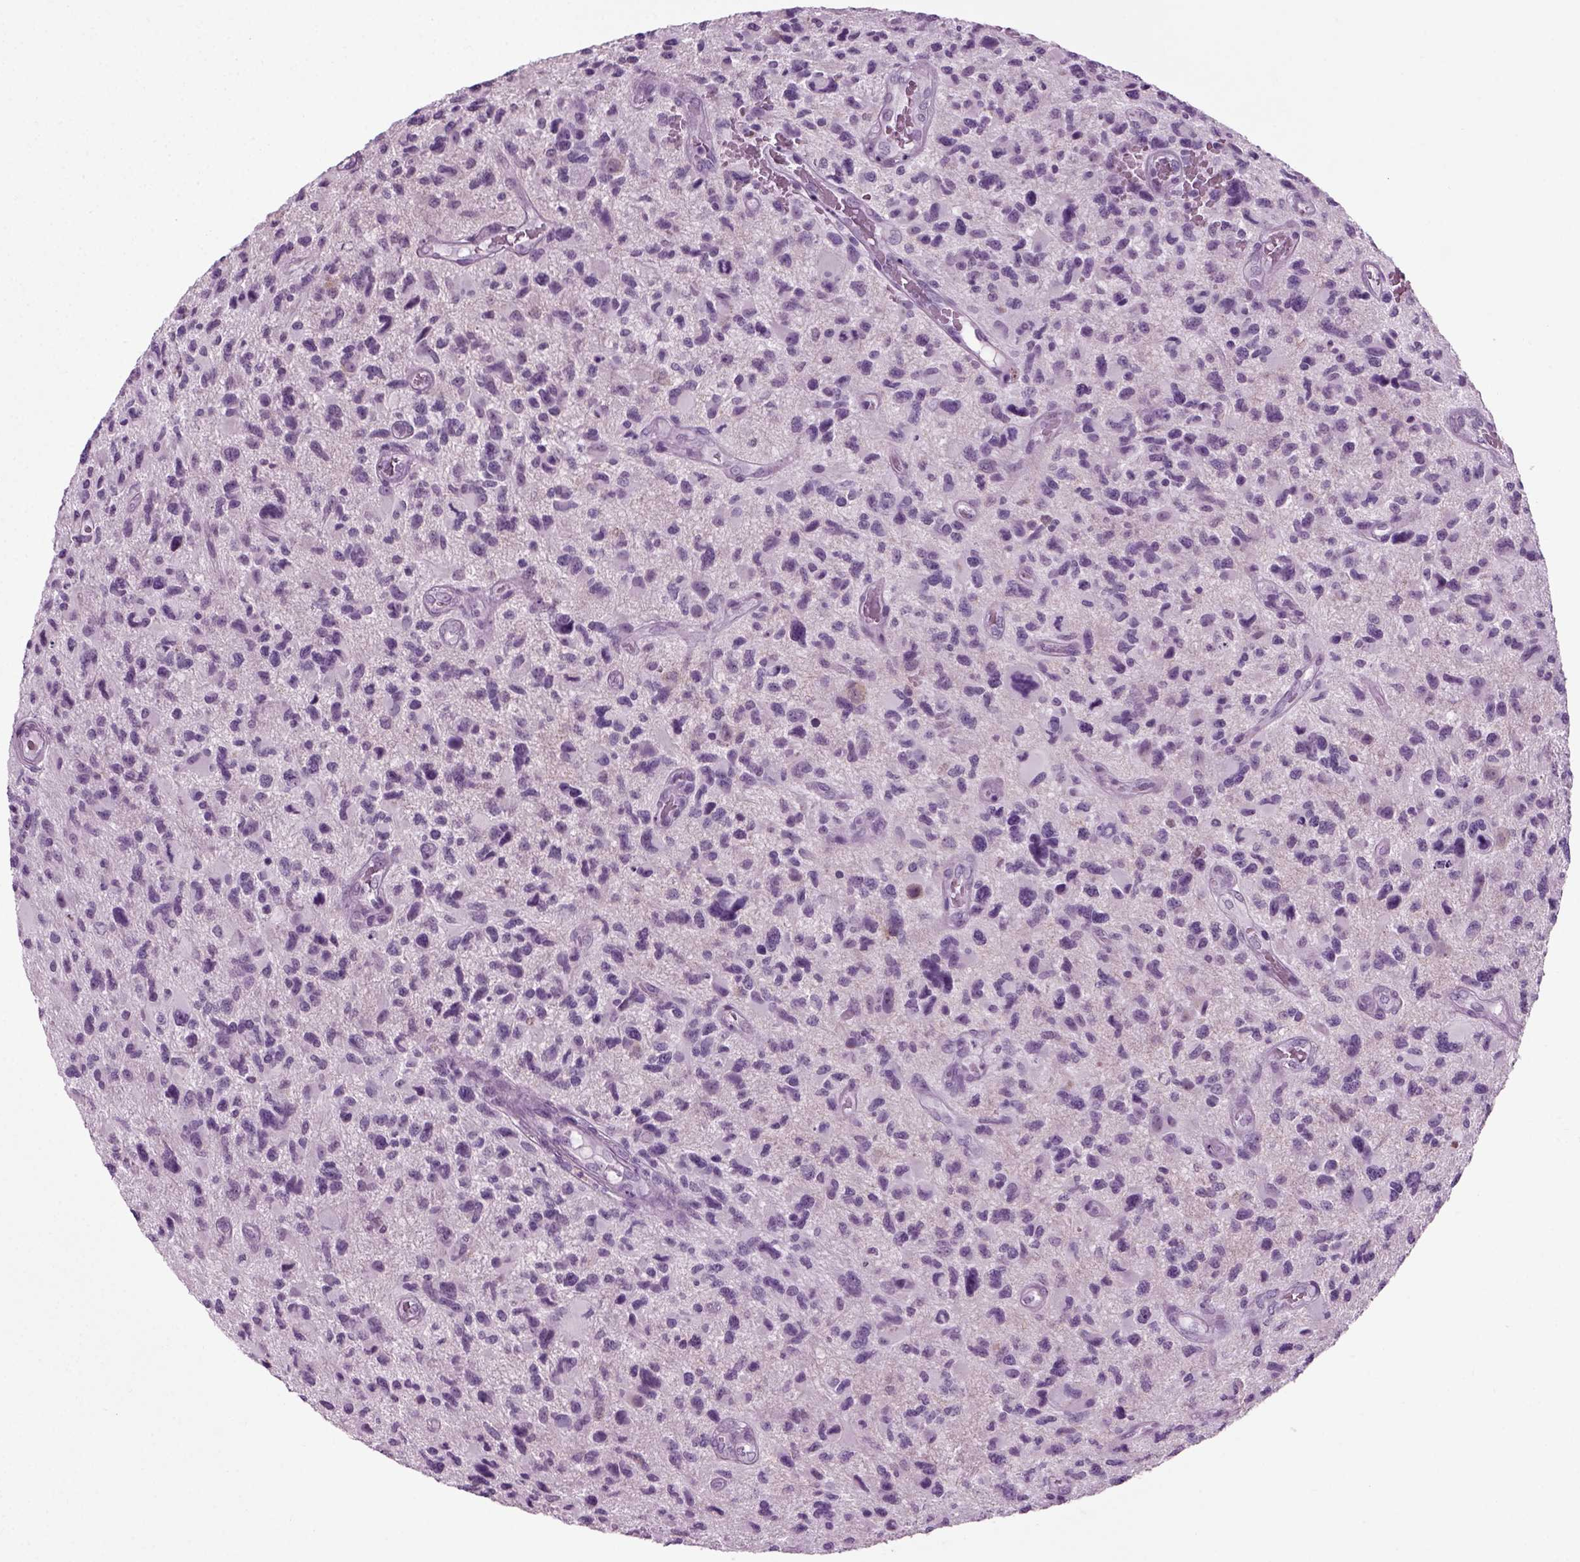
{"staining": {"intensity": "negative", "quantity": "none", "location": "none"}, "tissue": "glioma", "cell_type": "Tumor cells", "image_type": "cancer", "snomed": [{"axis": "morphology", "description": "Glioma, malignant, NOS"}, {"axis": "morphology", "description": "Glioma, malignant, High grade"}, {"axis": "topography", "description": "Brain"}], "caption": "Glioma (malignant) was stained to show a protein in brown. There is no significant expression in tumor cells.", "gene": "ZC2HC1C", "patient": {"sex": "female", "age": 71}}